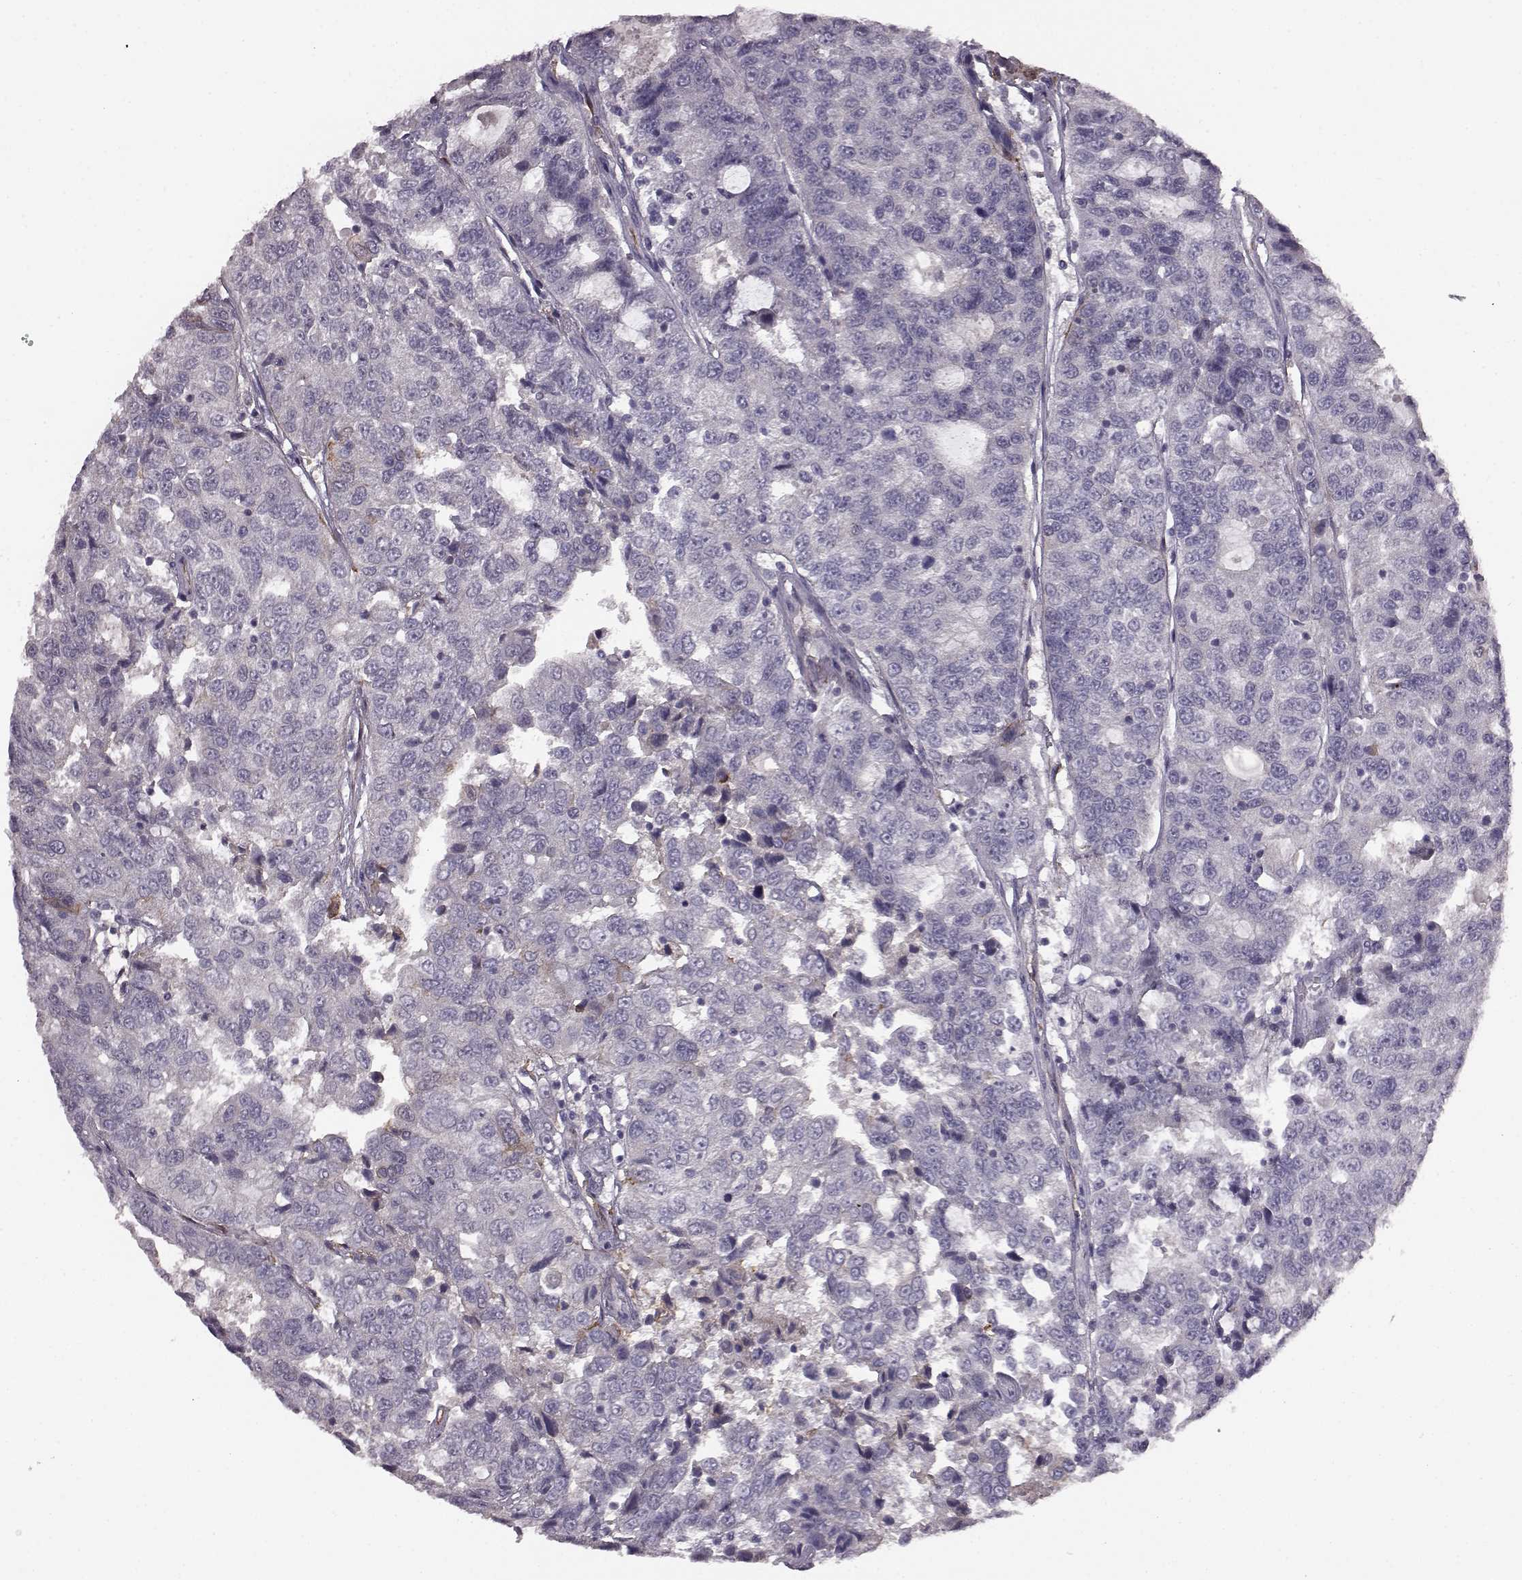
{"staining": {"intensity": "negative", "quantity": "none", "location": "none"}, "tissue": "urothelial cancer", "cell_type": "Tumor cells", "image_type": "cancer", "snomed": [{"axis": "morphology", "description": "Urothelial carcinoma, NOS"}, {"axis": "morphology", "description": "Urothelial carcinoma, High grade"}, {"axis": "topography", "description": "Urinary bladder"}], "caption": "The immunohistochemistry (IHC) photomicrograph has no significant positivity in tumor cells of urothelial carcinoma (high-grade) tissue.", "gene": "KRT85", "patient": {"sex": "female", "age": 73}}